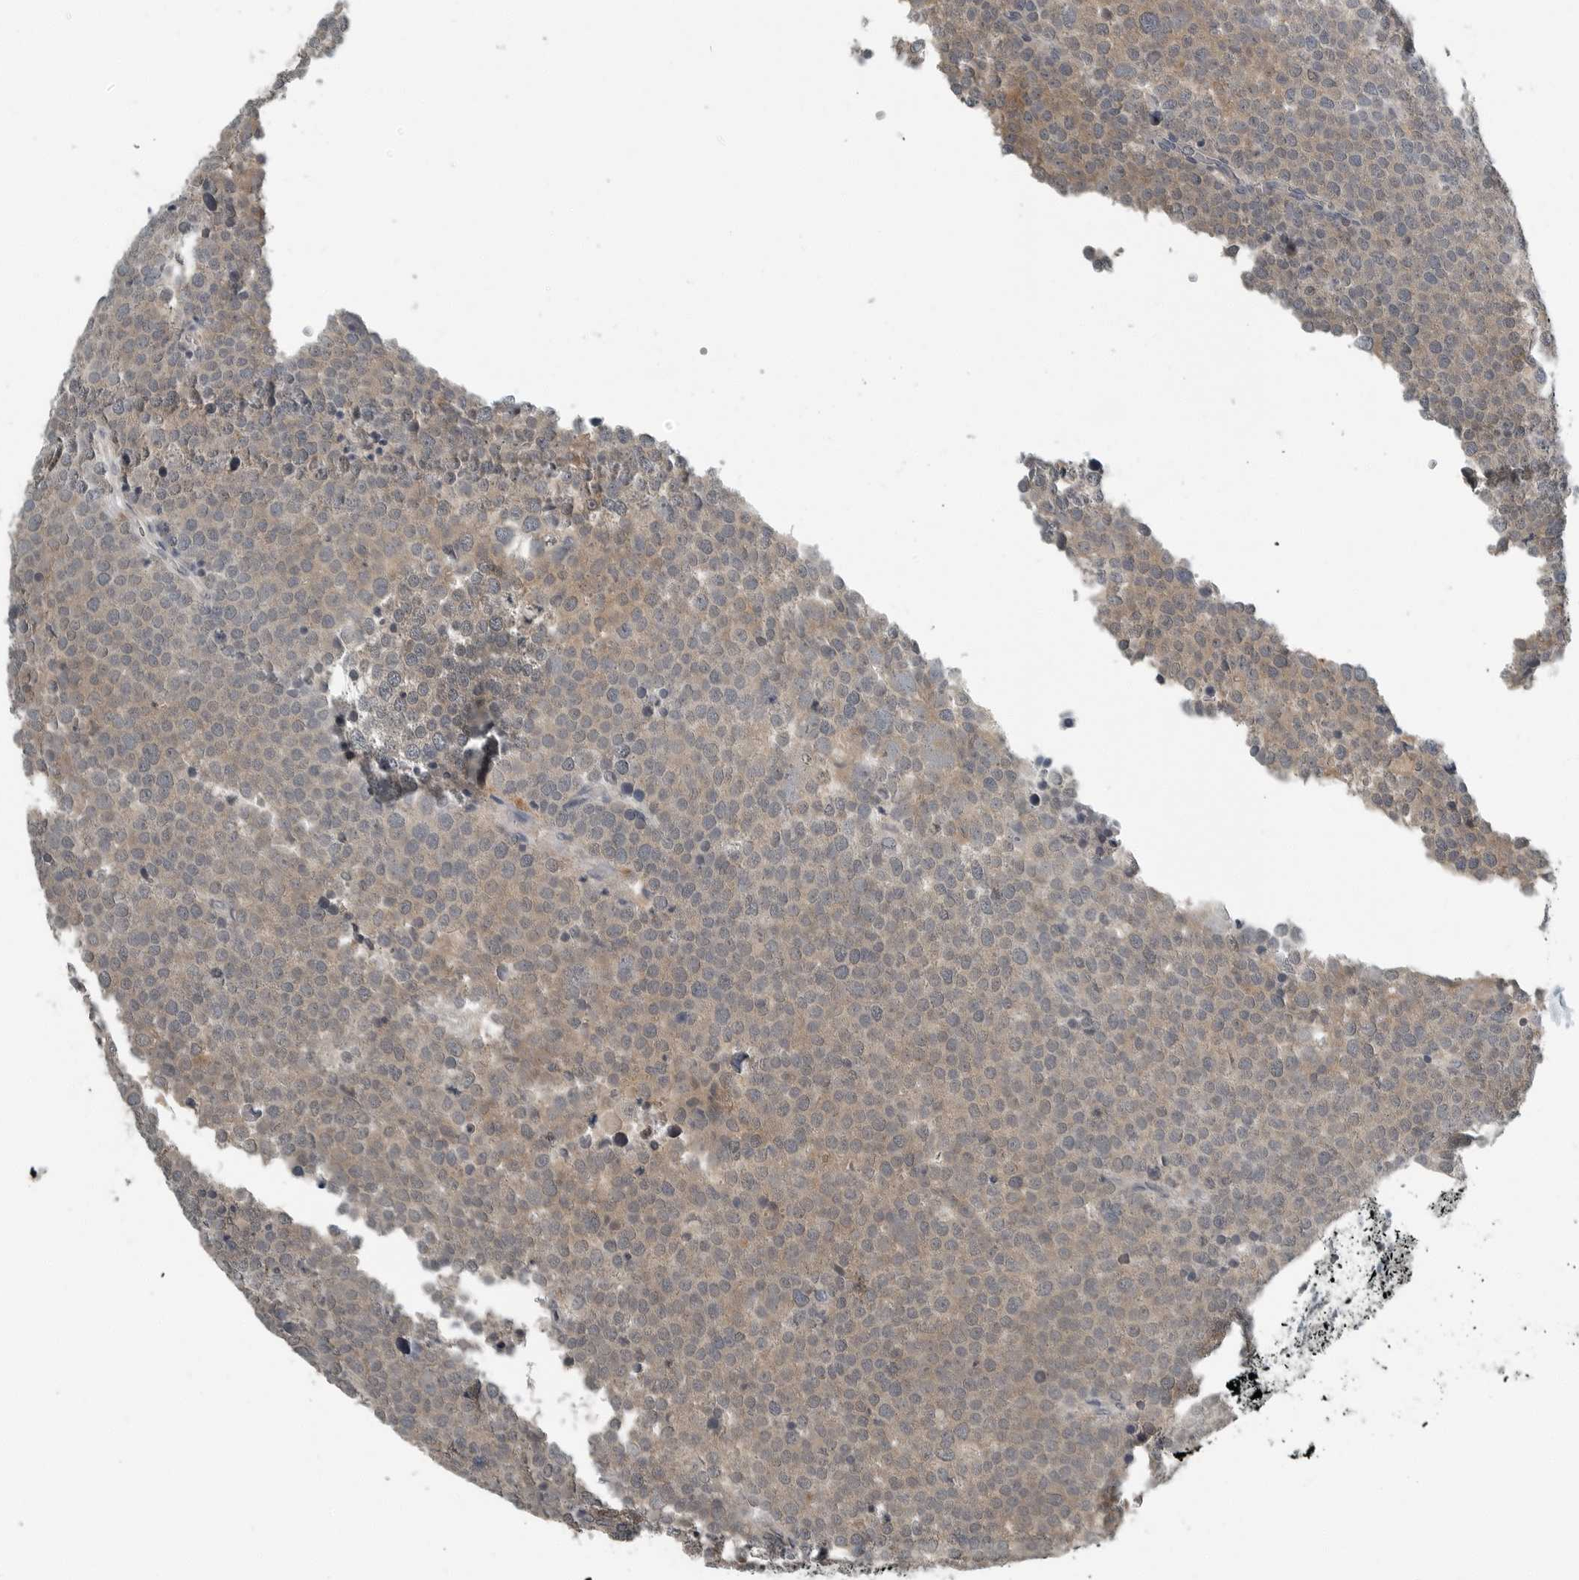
{"staining": {"intensity": "moderate", "quantity": ">75%", "location": "cytoplasmic/membranous"}, "tissue": "testis cancer", "cell_type": "Tumor cells", "image_type": "cancer", "snomed": [{"axis": "morphology", "description": "Seminoma, NOS"}, {"axis": "topography", "description": "Testis"}], "caption": "Approximately >75% of tumor cells in testis cancer display moderate cytoplasmic/membranous protein staining as visualized by brown immunohistochemical staining.", "gene": "KYAT1", "patient": {"sex": "male", "age": 71}}